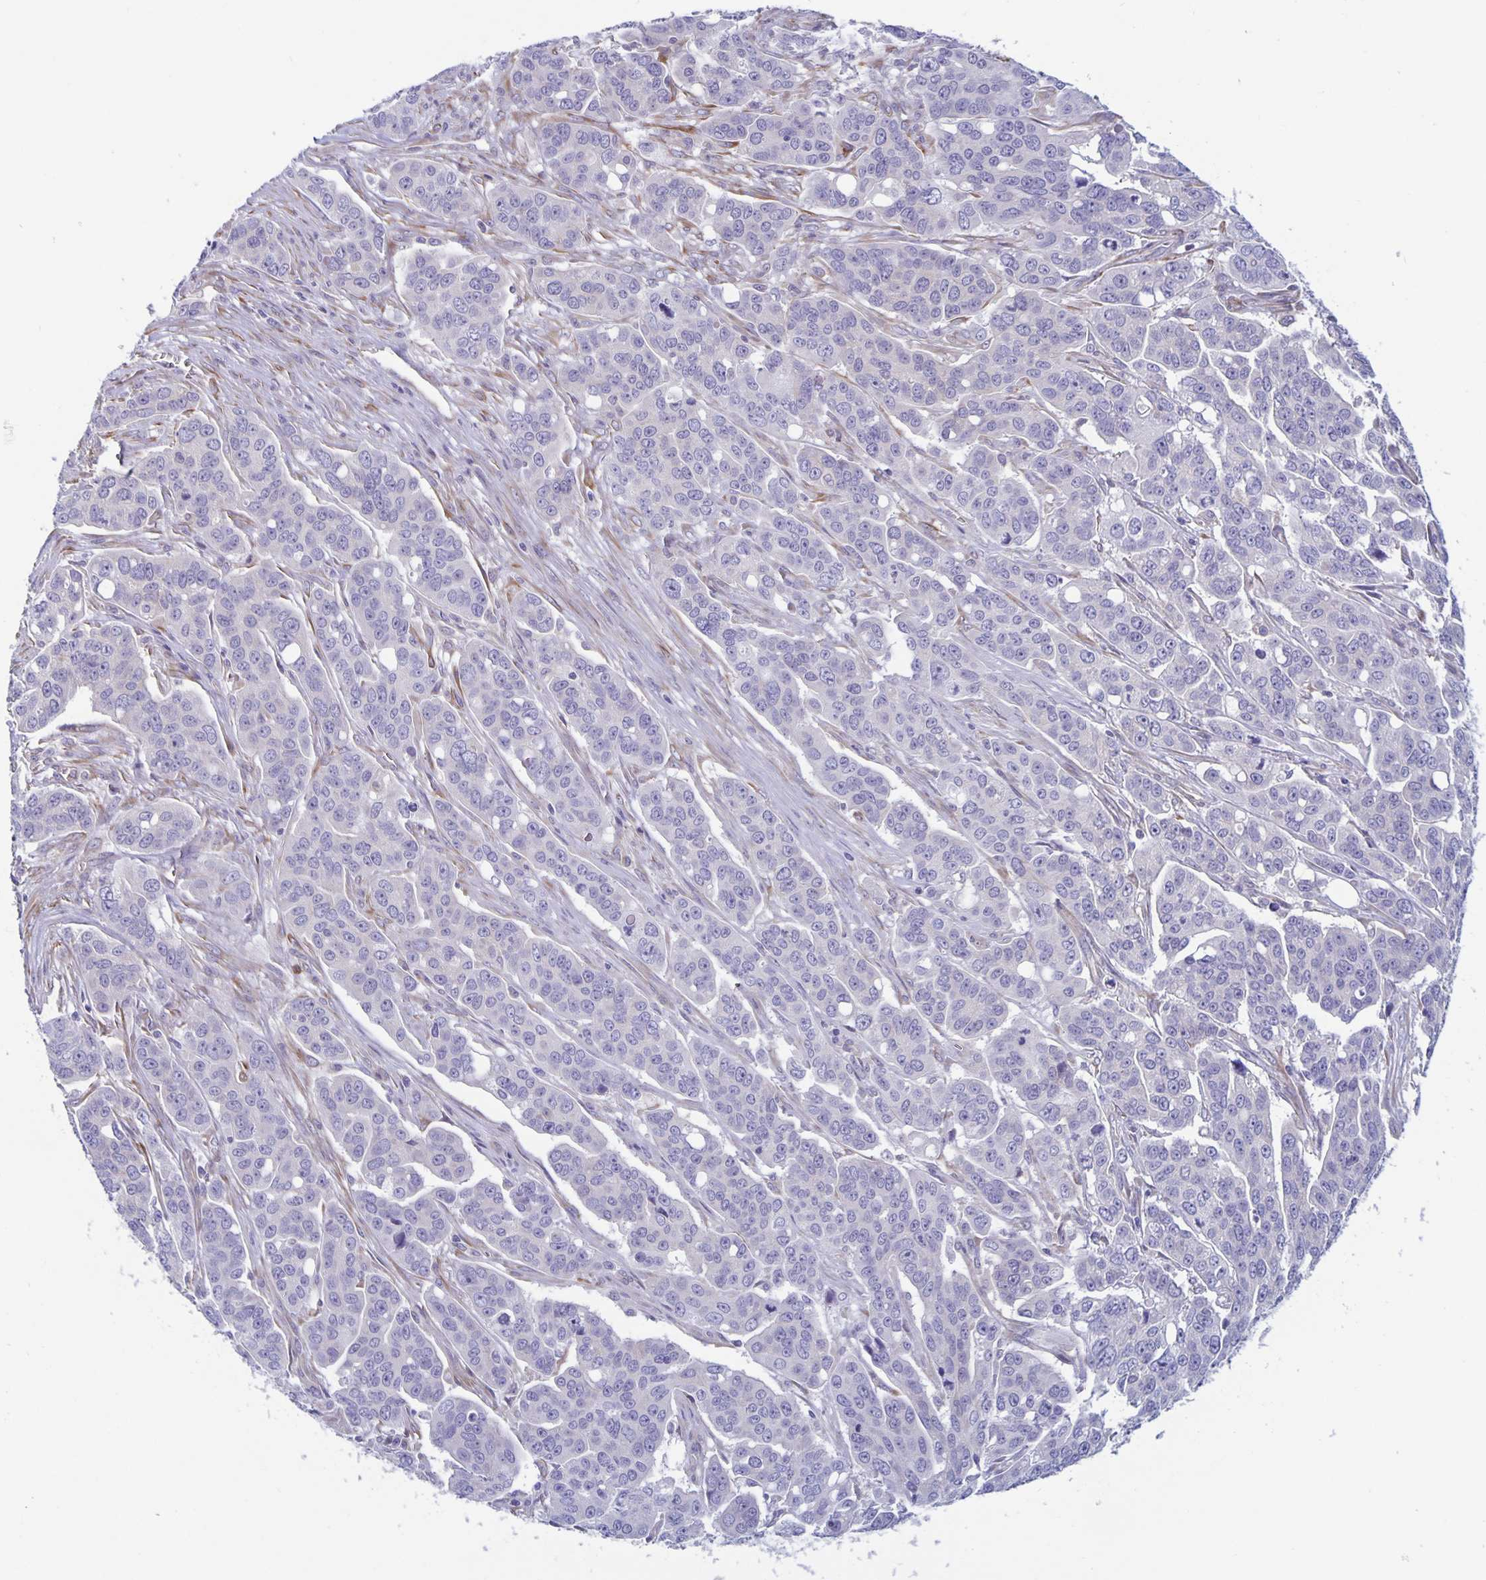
{"staining": {"intensity": "negative", "quantity": "none", "location": "none"}, "tissue": "ovarian cancer", "cell_type": "Tumor cells", "image_type": "cancer", "snomed": [{"axis": "morphology", "description": "Carcinoma, endometroid"}, {"axis": "topography", "description": "Ovary"}], "caption": "There is no significant positivity in tumor cells of ovarian endometroid carcinoma. (DAB IHC visualized using brightfield microscopy, high magnification).", "gene": "PLCB3", "patient": {"sex": "female", "age": 78}}